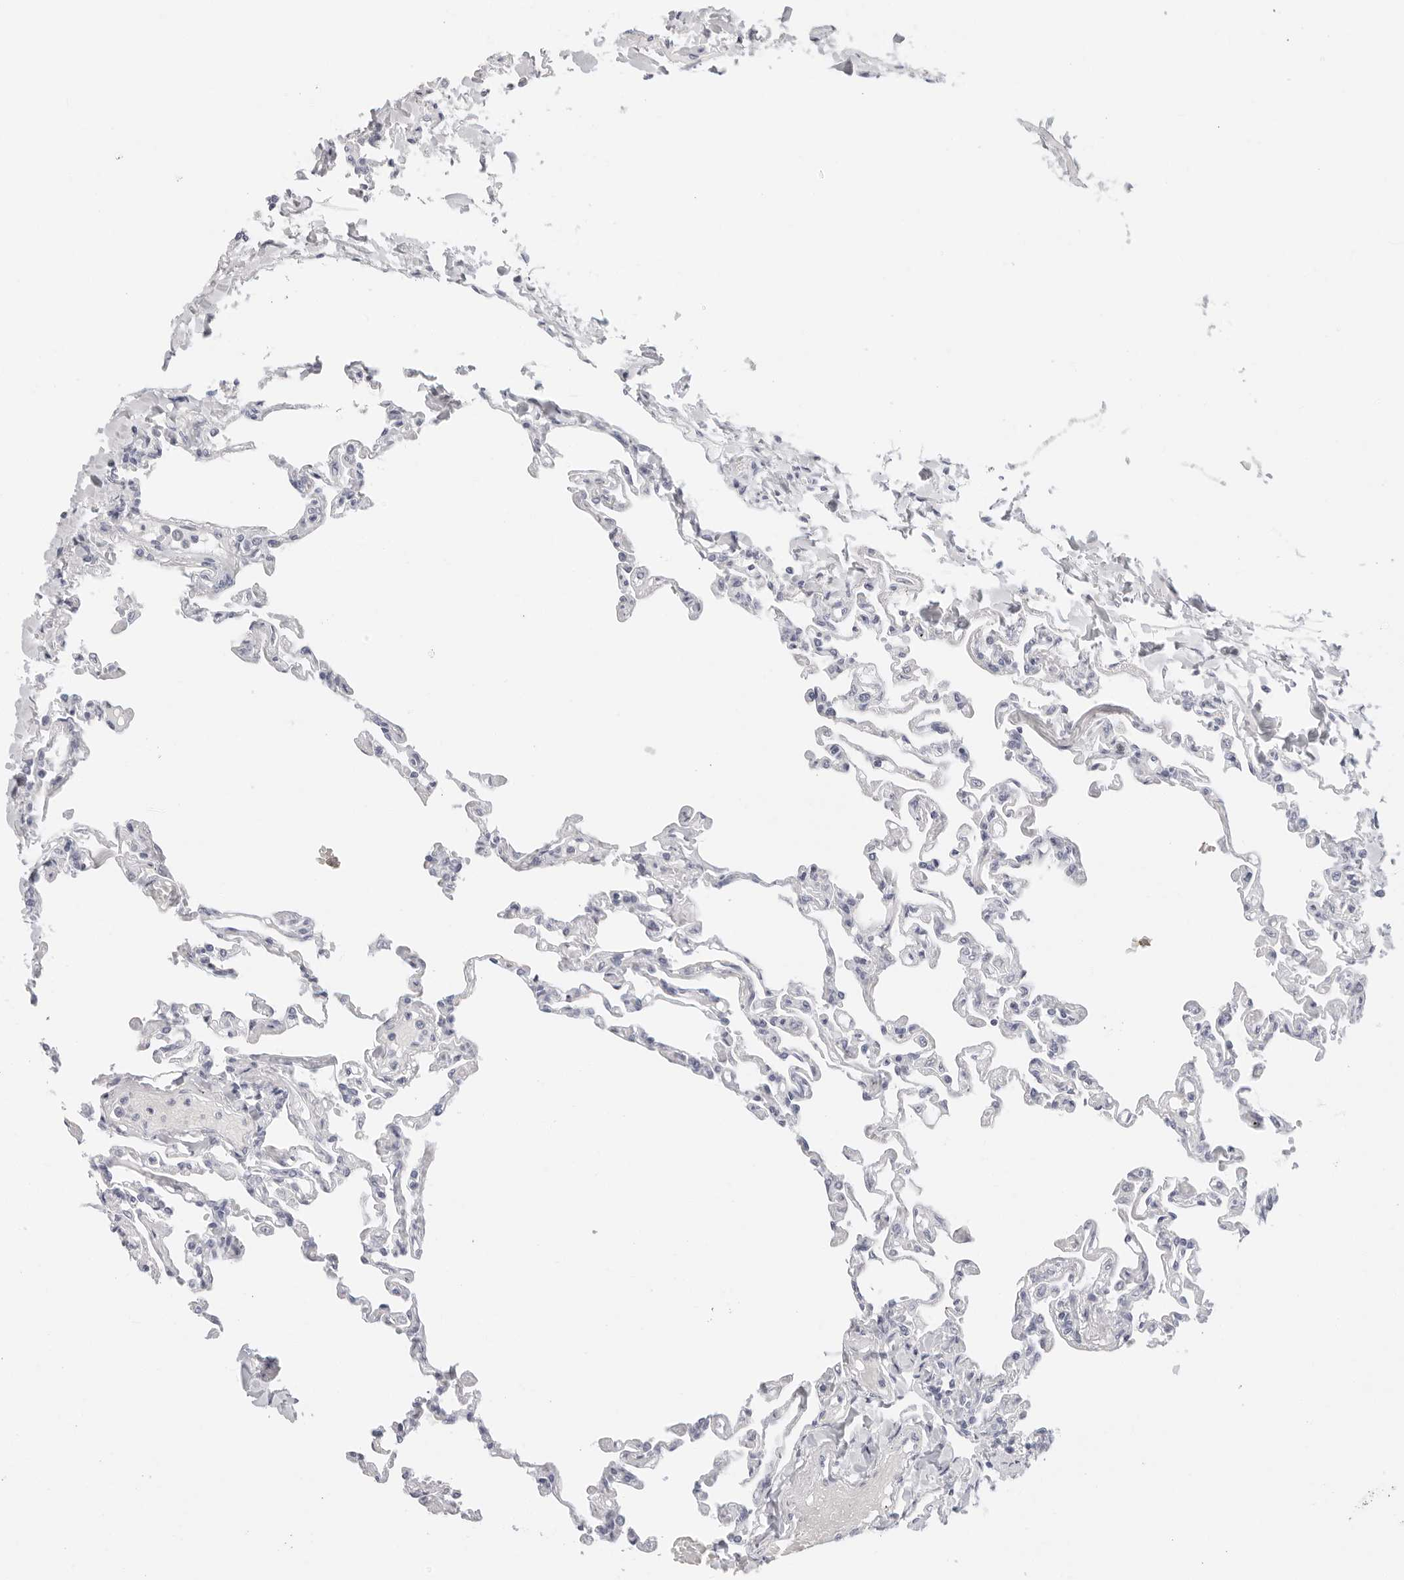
{"staining": {"intensity": "negative", "quantity": "none", "location": "none"}, "tissue": "lung", "cell_type": "Alveolar cells", "image_type": "normal", "snomed": [{"axis": "morphology", "description": "Normal tissue, NOS"}, {"axis": "topography", "description": "Lung"}], "caption": "High power microscopy micrograph of an immunohistochemistry histopathology image of benign lung, revealing no significant staining in alveolar cells.", "gene": "AGMAT", "patient": {"sex": "male", "age": 21}}